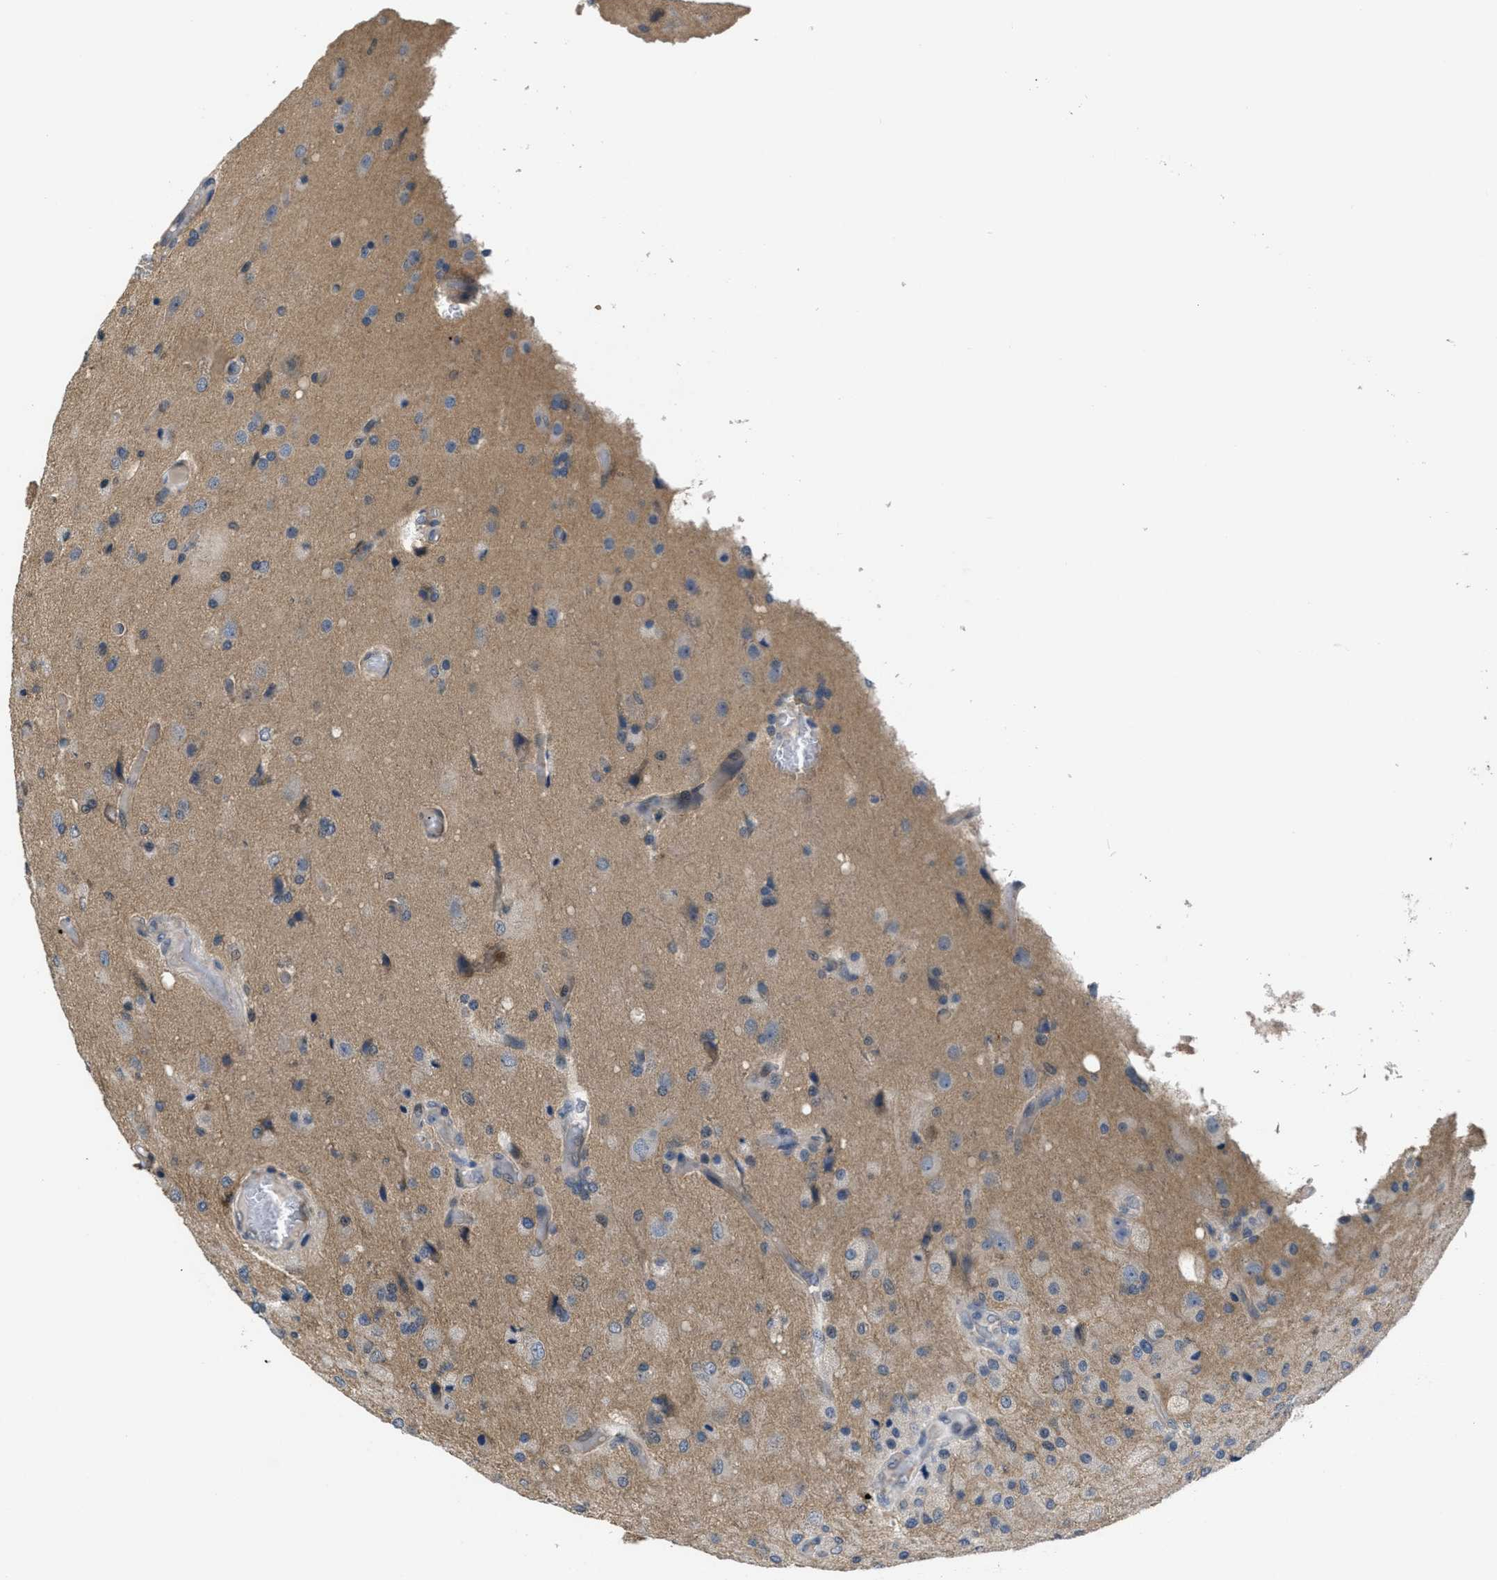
{"staining": {"intensity": "moderate", "quantity": "25%-75%", "location": "cytoplasmic/membranous"}, "tissue": "glioma", "cell_type": "Tumor cells", "image_type": "cancer", "snomed": [{"axis": "morphology", "description": "Normal tissue, NOS"}, {"axis": "morphology", "description": "Glioma, malignant, High grade"}, {"axis": "topography", "description": "Cerebral cortex"}], "caption": "A high-resolution histopathology image shows IHC staining of glioma, which shows moderate cytoplasmic/membranous expression in about 25%-75% of tumor cells.", "gene": "ANGPT1", "patient": {"sex": "male", "age": 77}}